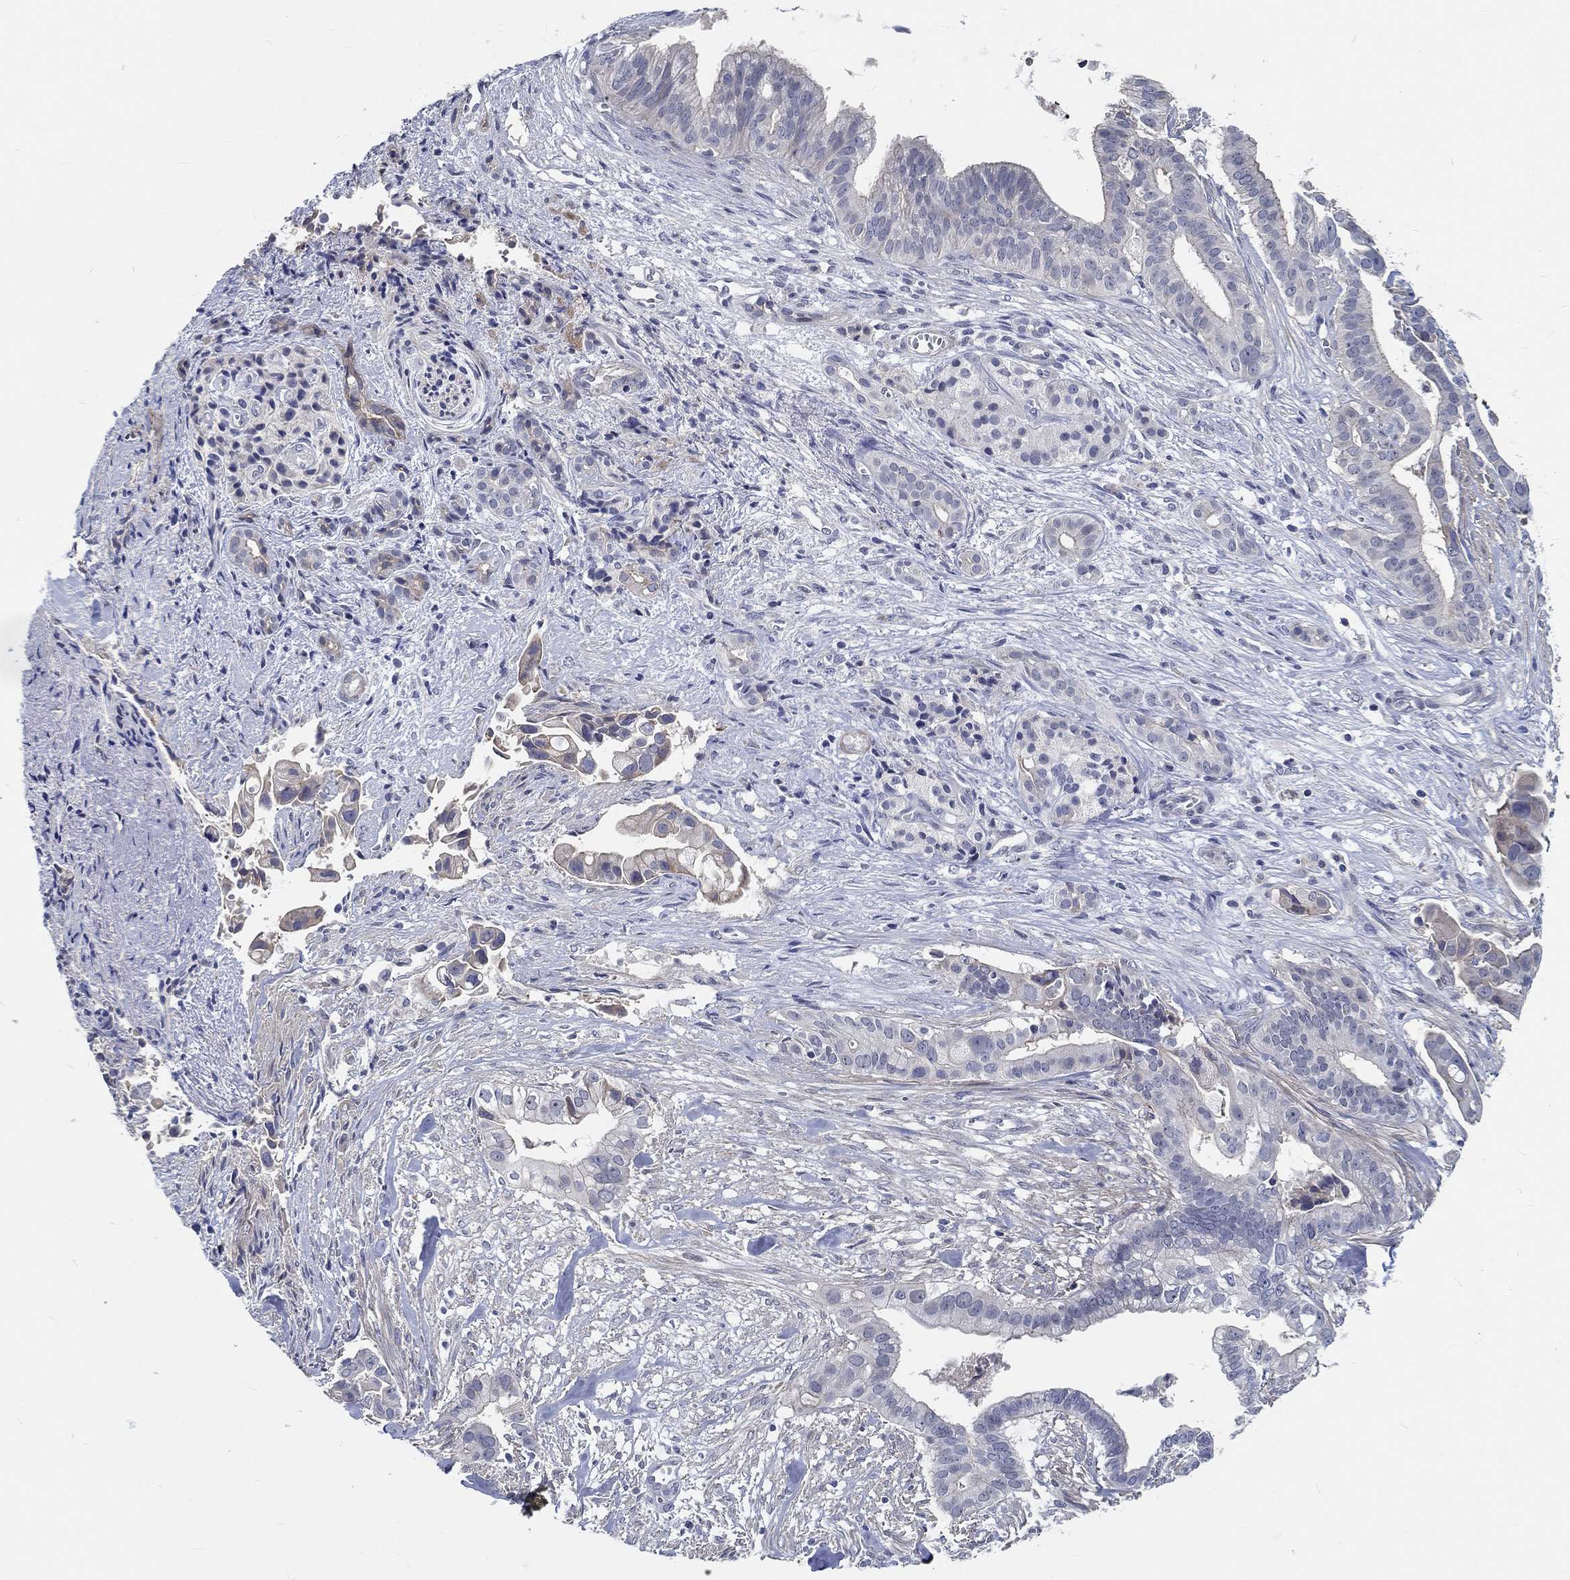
{"staining": {"intensity": "negative", "quantity": "none", "location": "none"}, "tissue": "pancreatic cancer", "cell_type": "Tumor cells", "image_type": "cancer", "snomed": [{"axis": "morphology", "description": "Adenocarcinoma, NOS"}, {"axis": "topography", "description": "Pancreas"}], "caption": "Tumor cells show no significant expression in pancreatic cancer.", "gene": "MYBPC1", "patient": {"sex": "male", "age": 61}}